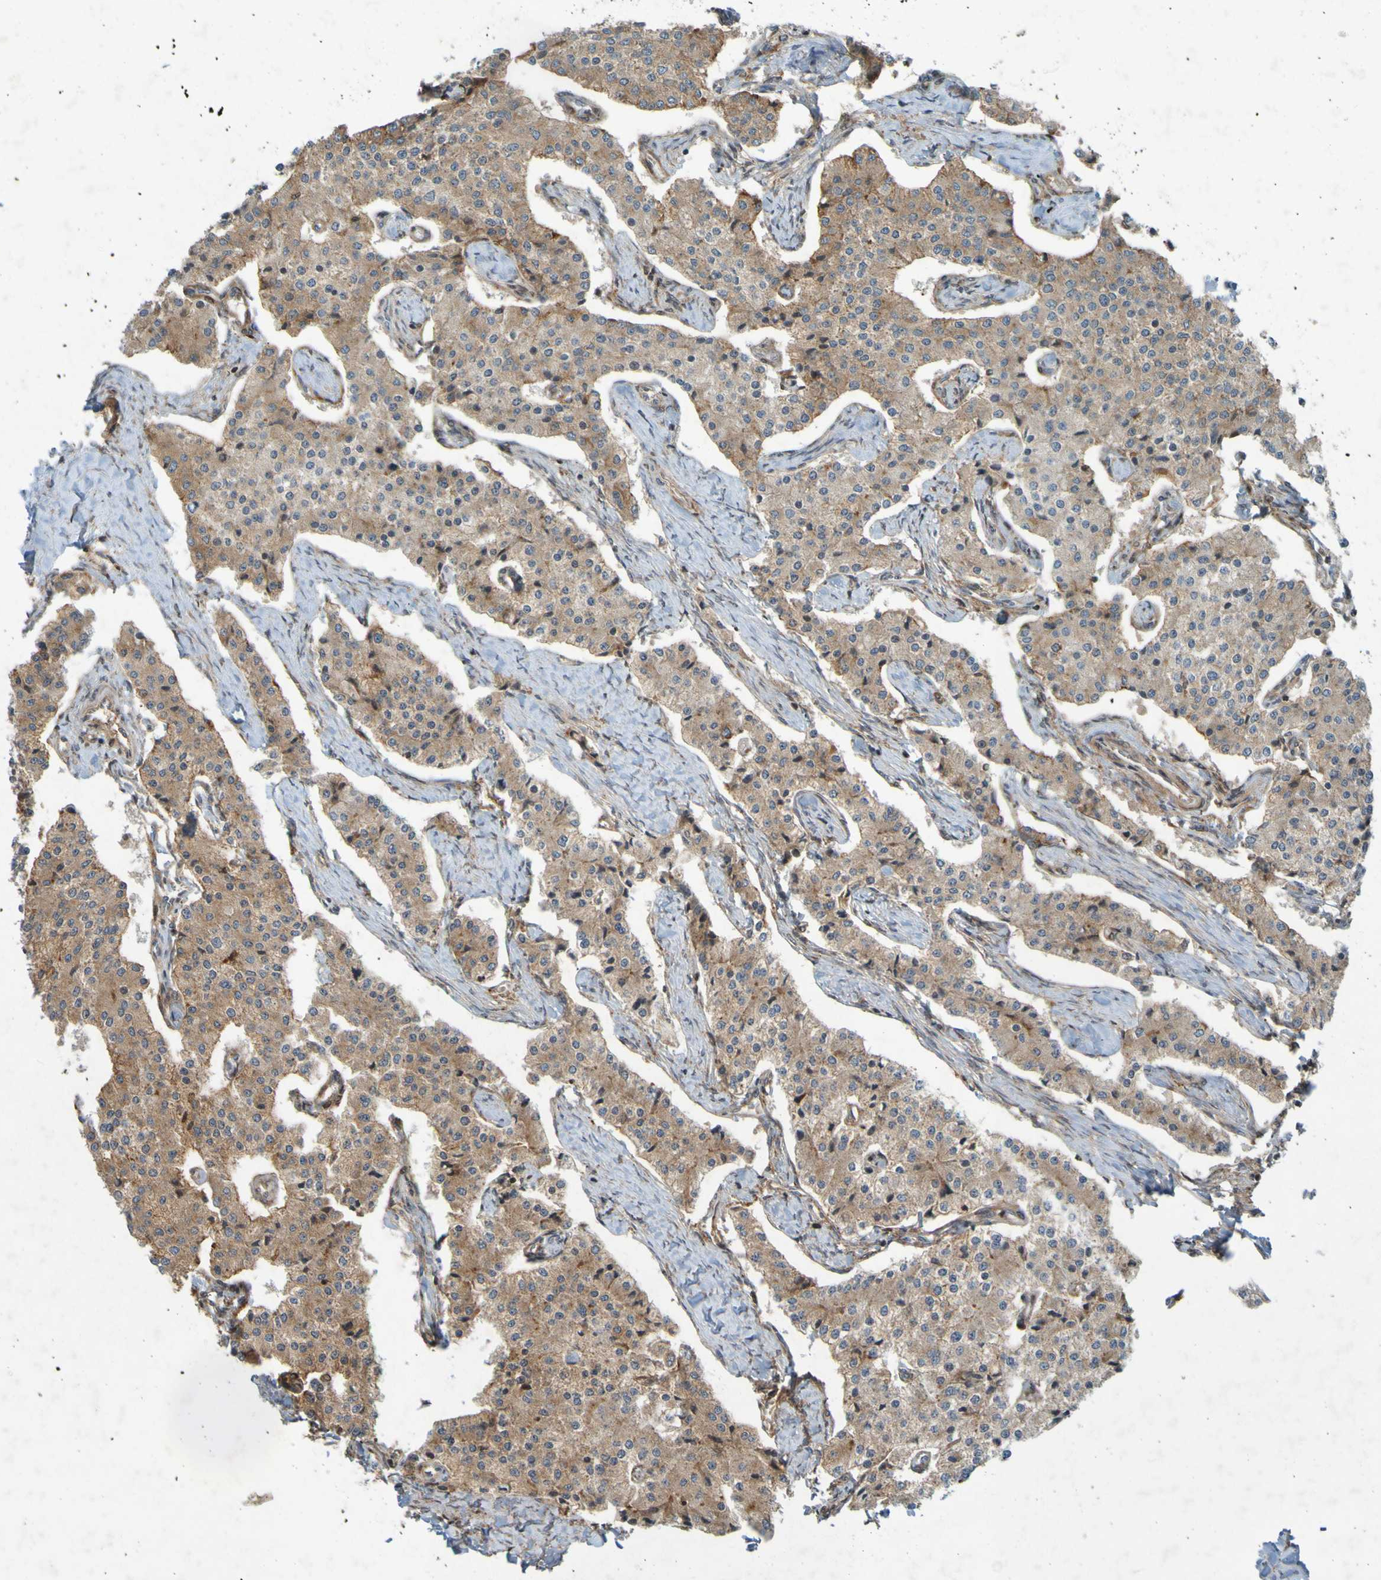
{"staining": {"intensity": "moderate", "quantity": ">75%", "location": "cytoplasmic/membranous"}, "tissue": "carcinoid", "cell_type": "Tumor cells", "image_type": "cancer", "snomed": [{"axis": "morphology", "description": "Carcinoid, malignant, NOS"}, {"axis": "topography", "description": "Colon"}], "caption": "Immunohistochemical staining of human malignant carcinoid exhibits moderate cytoplasmic/membranous protein positivity in about >75% of tumor cells.", "gene": "GUCY1A1", "patient": {"sex": "female", "age": 52}}